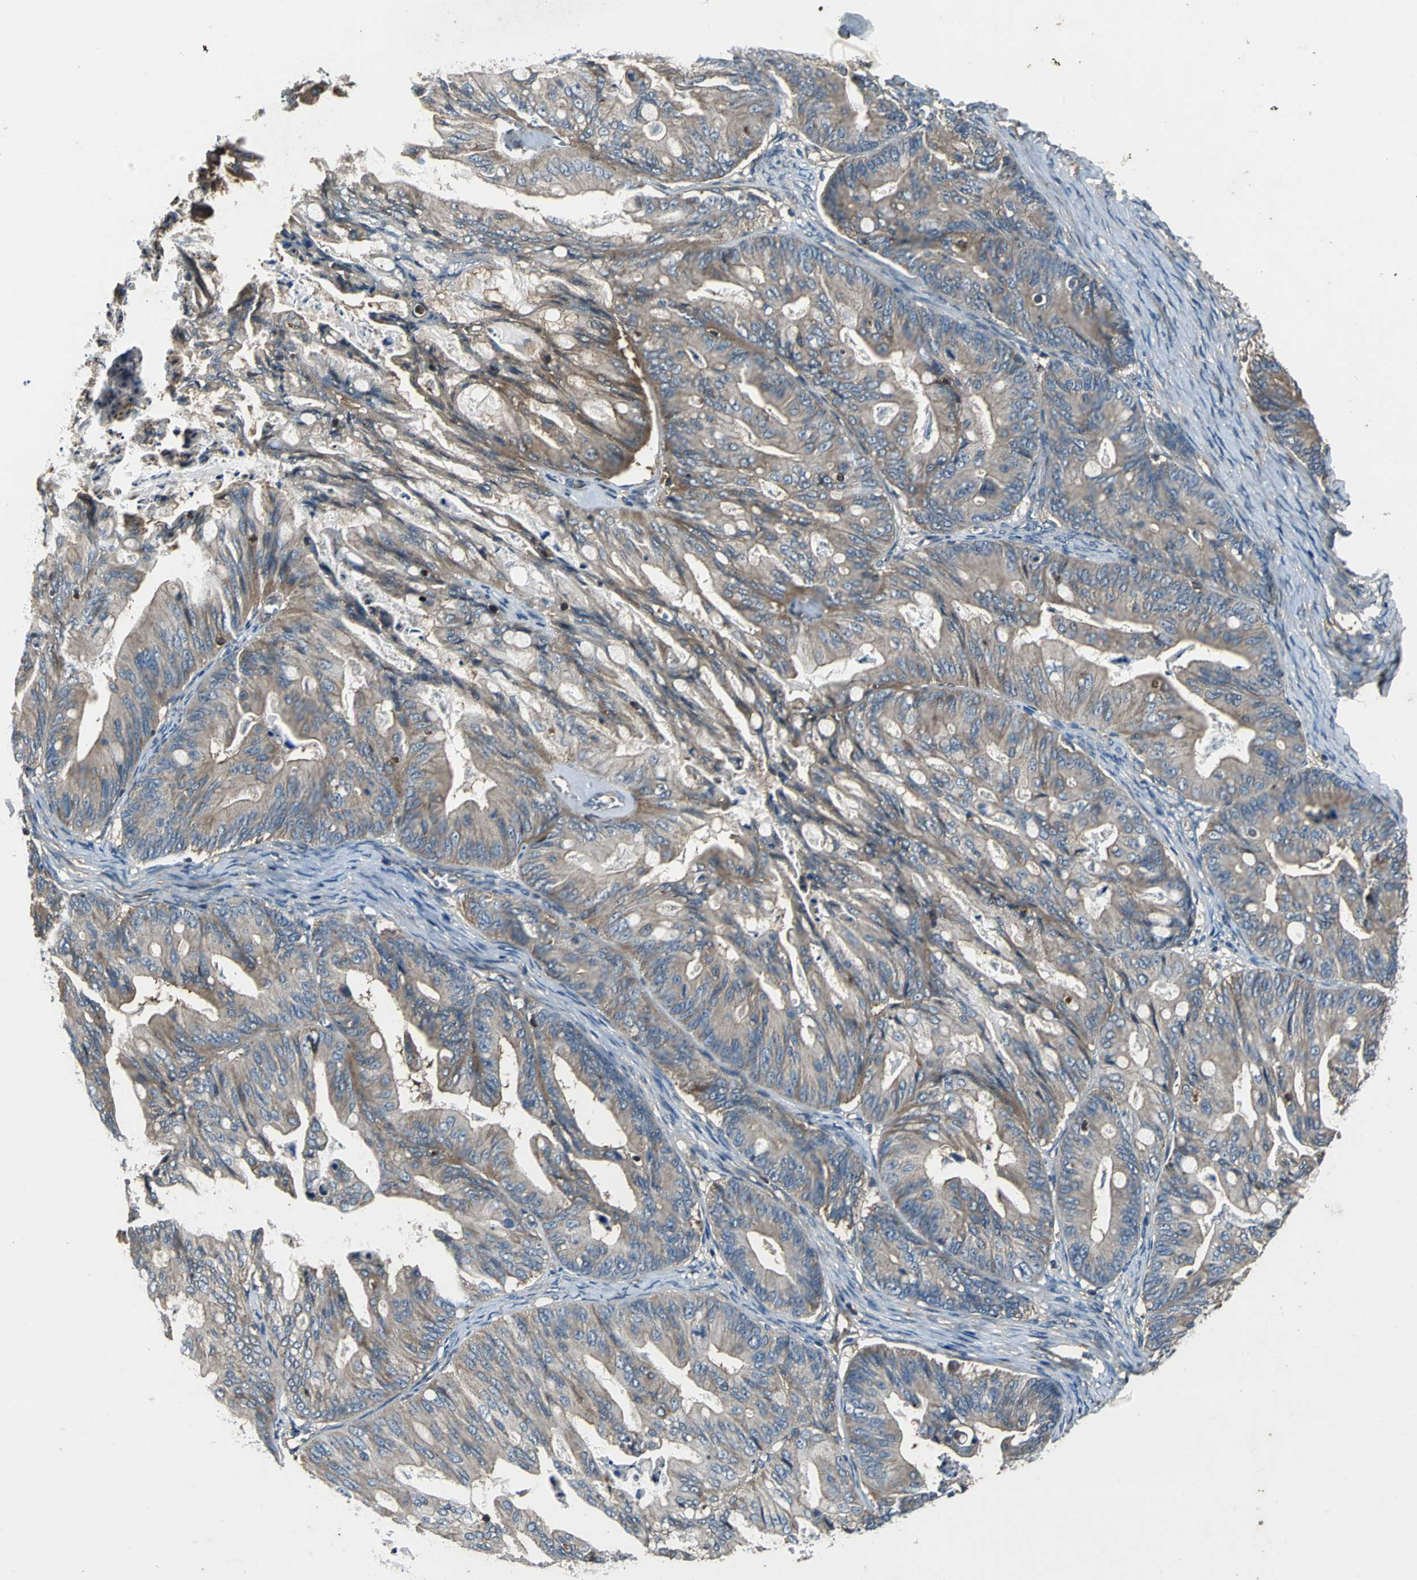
{"staining": {"intensity": "moderate", "quantity": ">75%", "location": "cytoplasmic/membranous"}, "tissue": "ovarian cancer", "cell_type": "Tumor cells", "image_type": "cancer", "snomed": [{"axis": "morphology", "description": "Cystadenocarcinoma, mucinous, NOS"}, {"axis": "topography", "description": "Ovary"}], "caption": "Moderate cytoplasmic/membranous expression is seen in approximately >75% of tumor cells in ovarian cancer (mucinous cystadenocarcinoma). The staining was performed using DAB (3,3'-diaminobenzidine), with brown indicating positive protein expression. Nuclei are stained blue with hematoxylin.", "gene": "PARVA", "patient": {"sex": "female", "age": 36}}